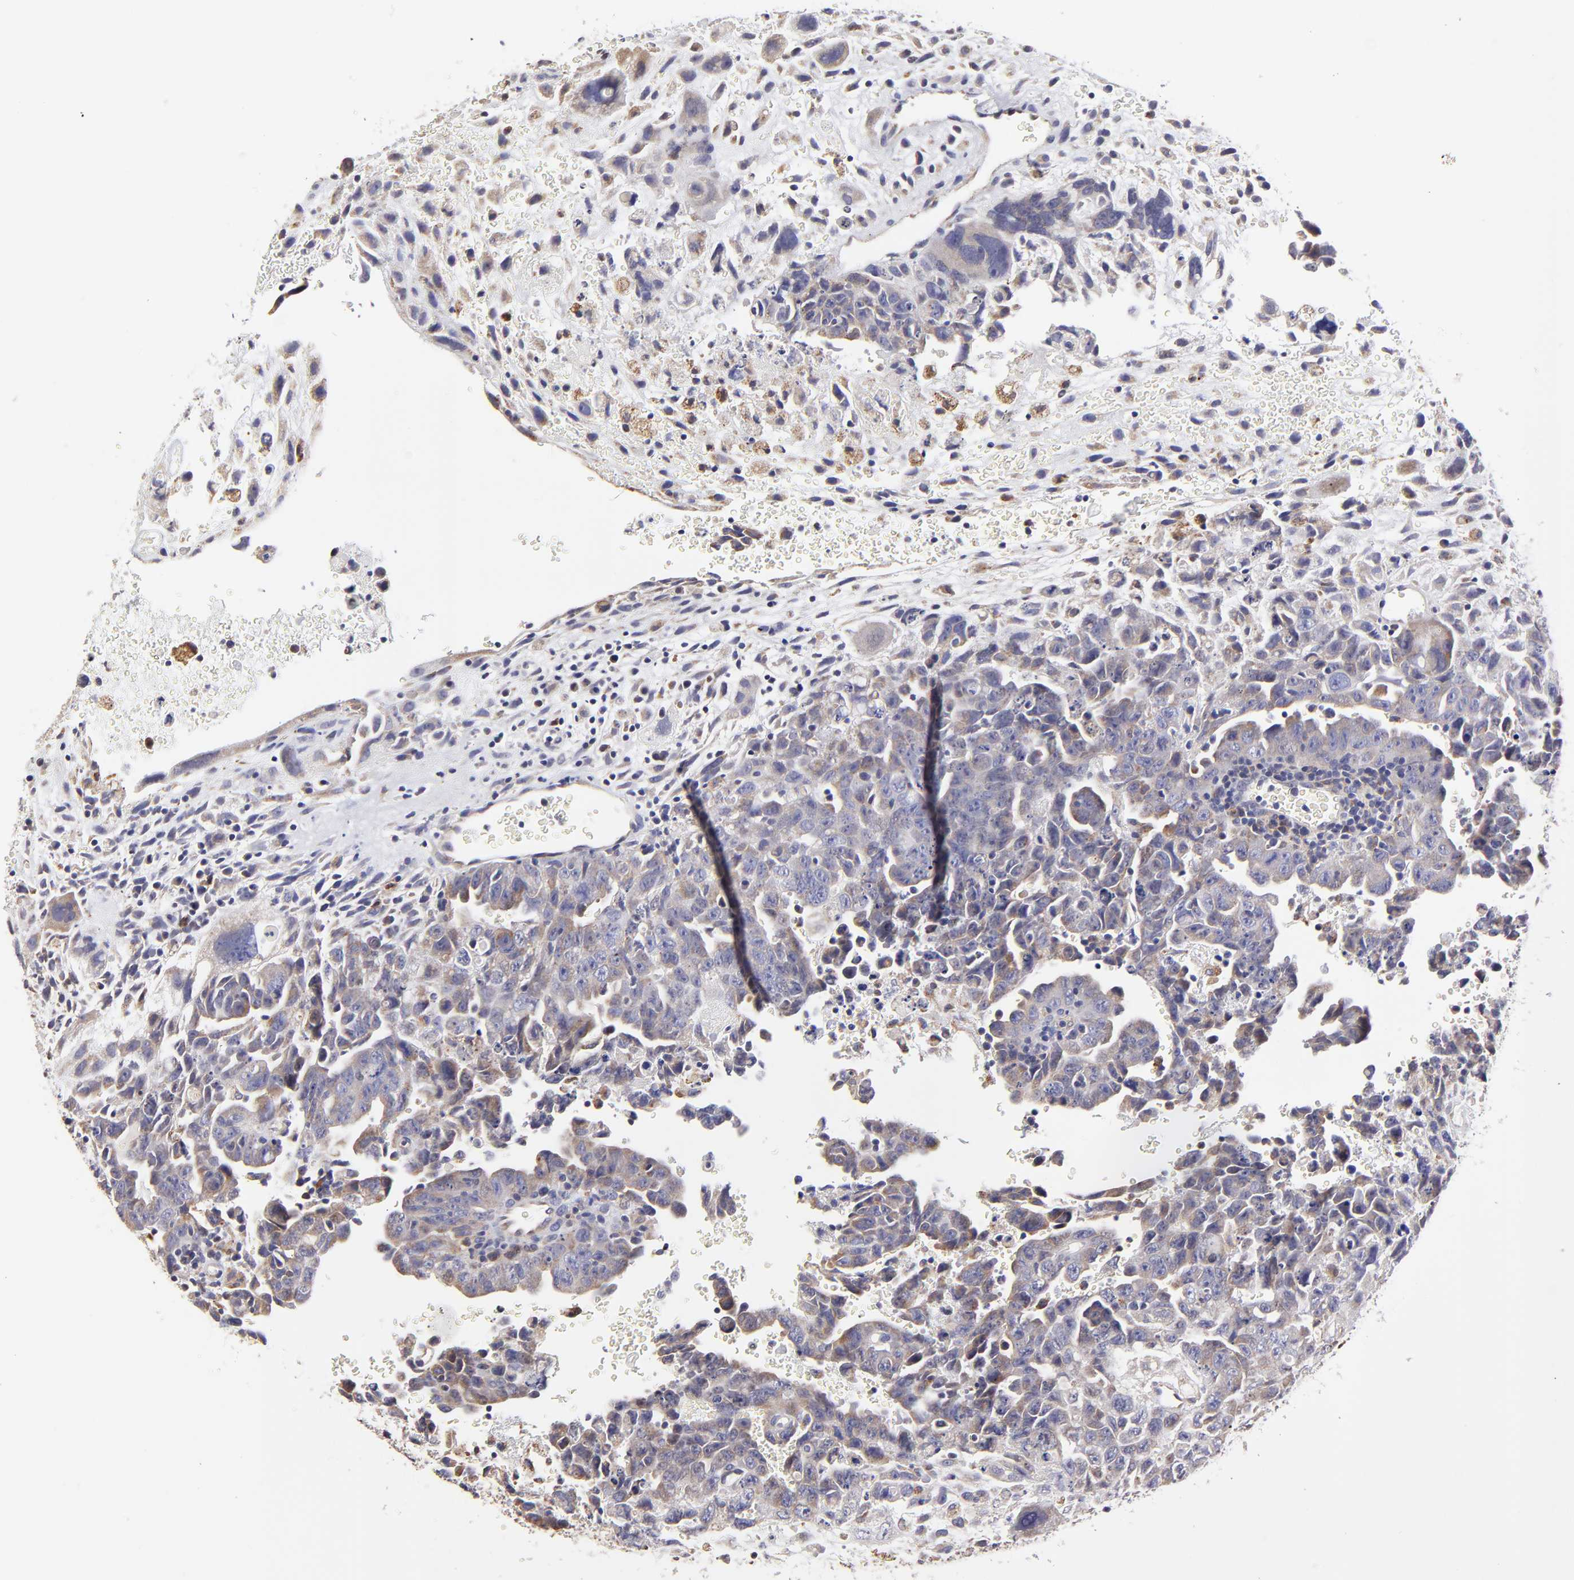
{"staining": {"intensity": "weak", "quantity": "25%-75%", "location": "cytoplasmic/membranous"}, "tissue": "testis cancer", "cell_type": "Tumor cells", "image_type": "cancer", "snomed": [{"axis": "morphology", "description": "Carcinoma, Embryonal, NOS"}, {"axis": "topography", "description": "Testis"}], "caption": "Protein analysis of testis cancer tissue demonstrates weak cytoplasmic/membranous positivity in approximately 25%-75% of tumor cells.", "gene": "GCSAM", "patient": {"sex": "male", "age": 28}}